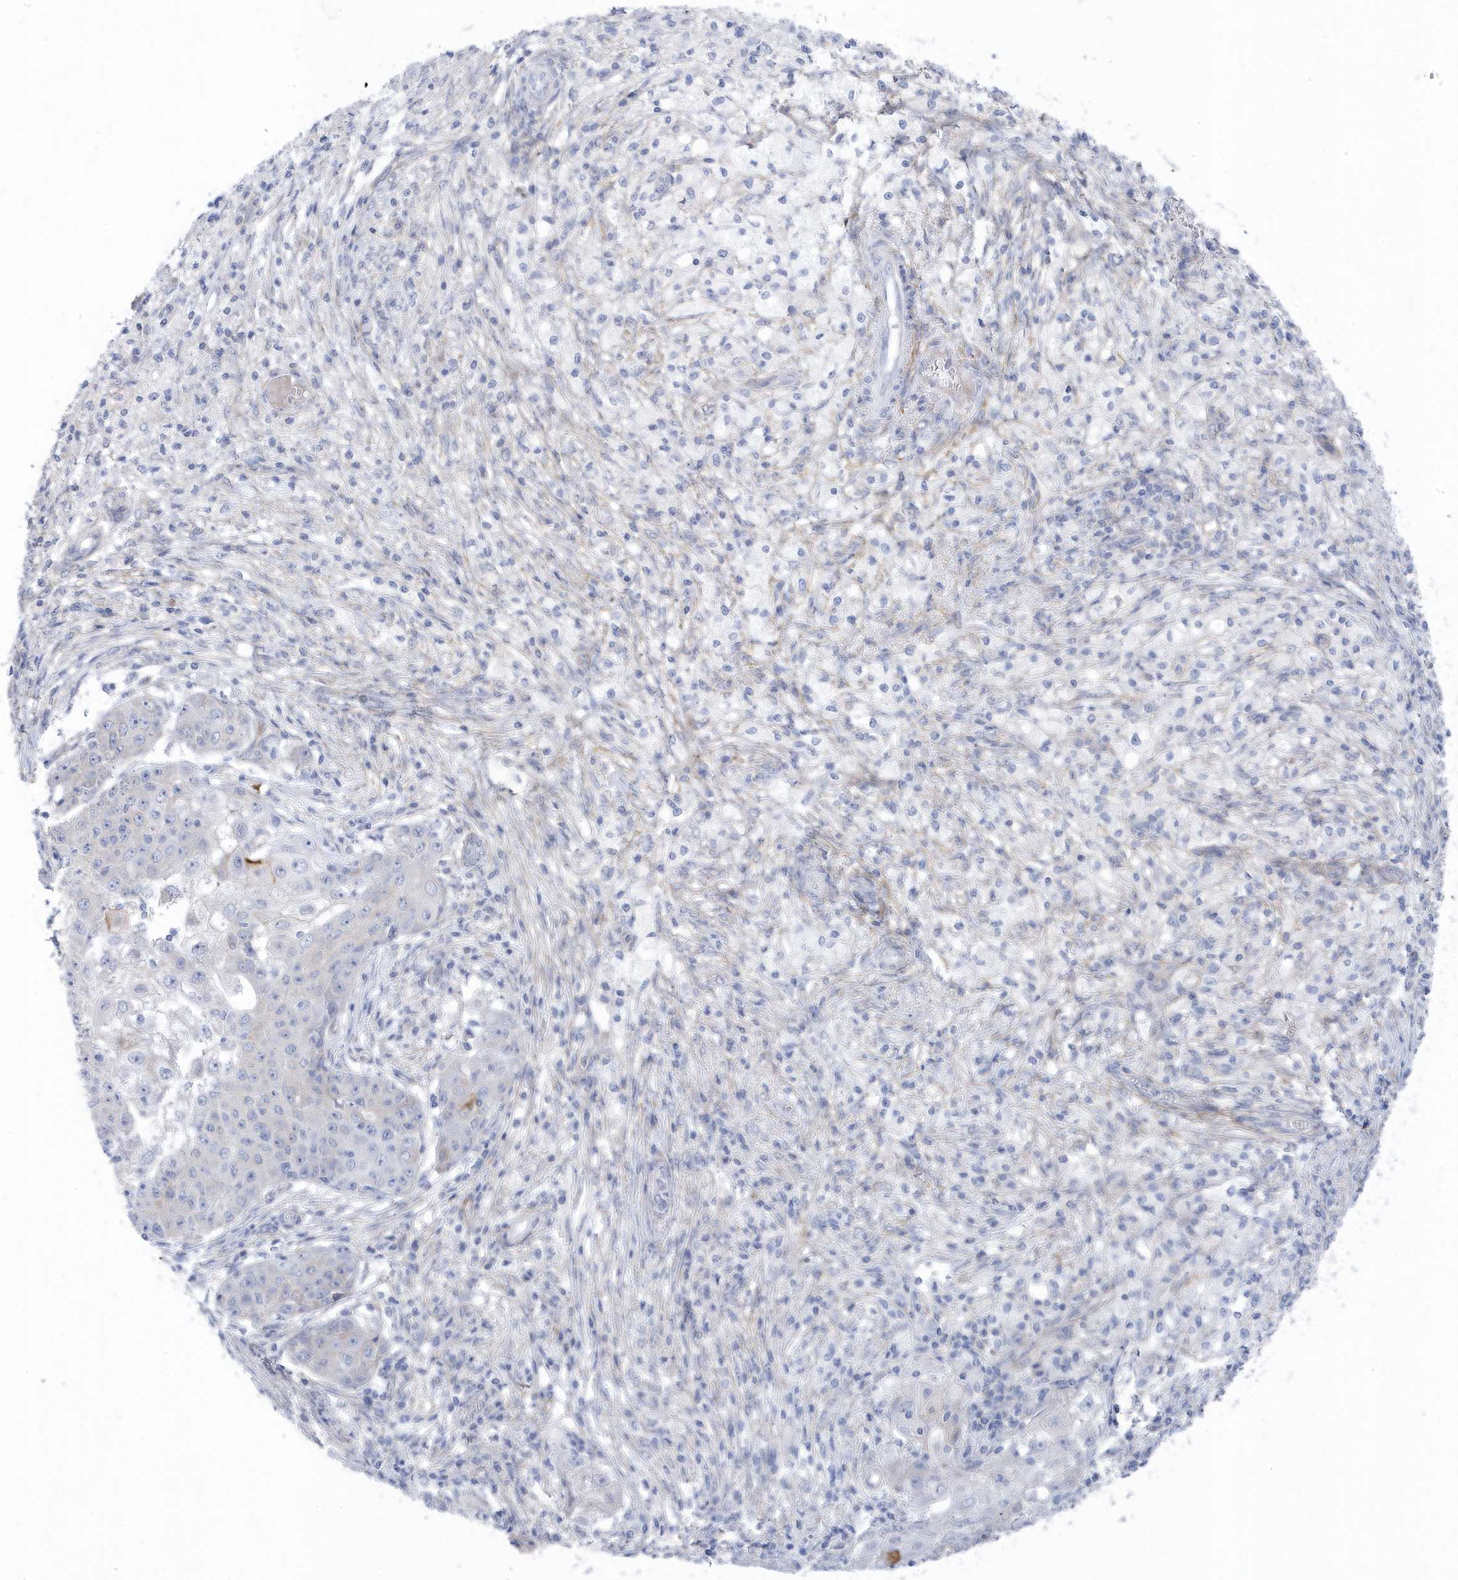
{"staining": {"intensity": "negative", "quantity": "none", "location": "none"}, "tissue": "ovarian cancer", "cell_type": "Tumor cells", "image_type": "cancer", "snomed": [{"axis": "morphology", "description": "Carcinoma, endometroid"}, {"axis": "topography", "description": "Ovary"}], "caption": "Tumor cells are negative for brown protein staining in ovarian cancer. (Stains: DAB (3,3'-diaminobenzidine) immunohistochemistry with hematoxylin counter stain, Microscopy: brightfield microscopy at high magnification).", "gene": "ANAPC1", "patient": {"sex": "female", "age": 42}}